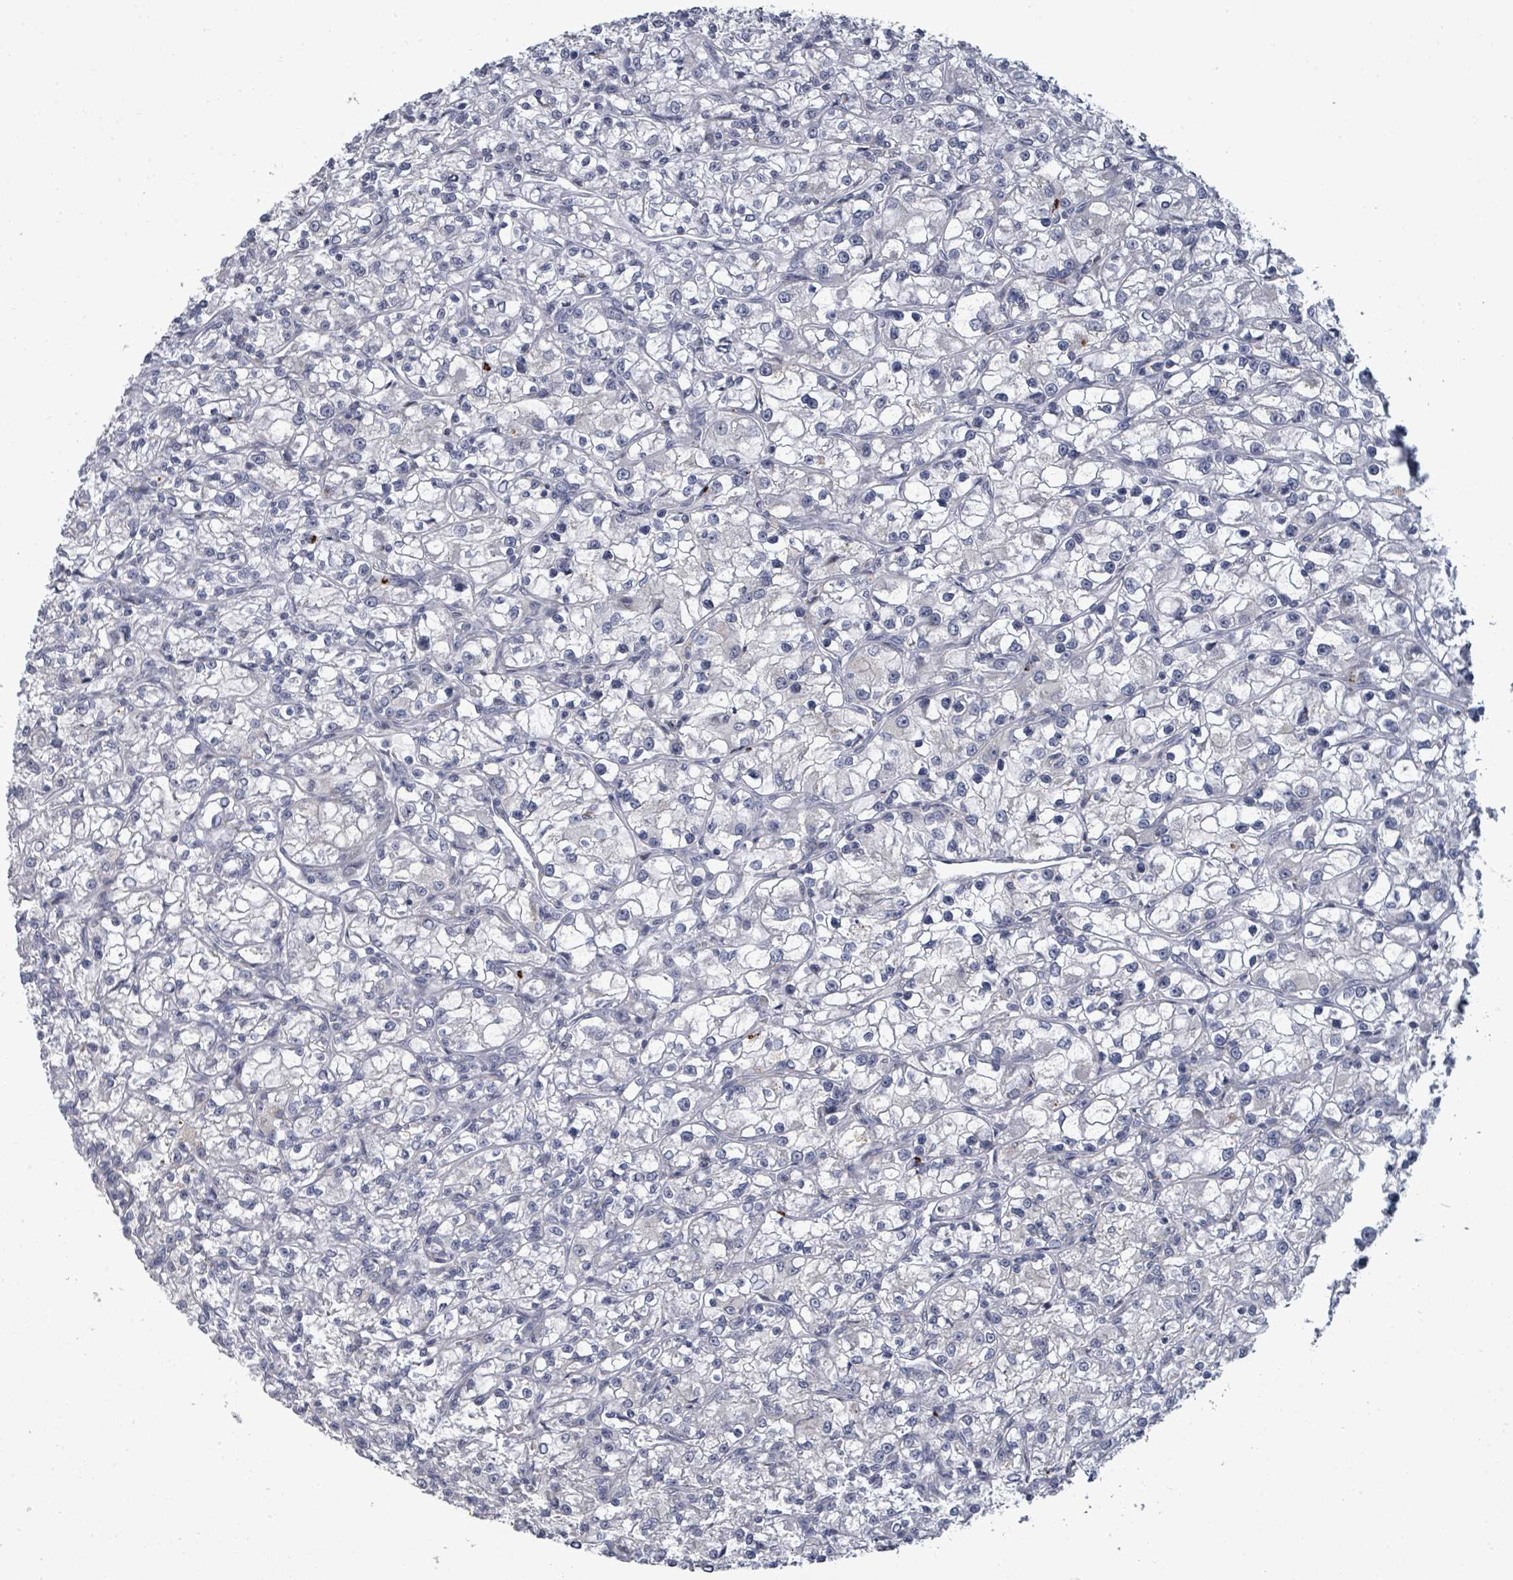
{"staining": {"intensity": "negative", "quantity": "none", "location": "none"}, "tissue": "renal cancer", "cell_type": "Tumor cells", "image_type": "cancer", "snomed": [{"axis": "morphology", "description": "Adenocarcinoma, NOS"}, {"axis": "topography", "description": "Kidney"}], "caption": "DAB (3,3'-diaminobenzidine) immunohistochemical staining of human adenocarcinoma (renal) reveals no significant positivity in tumor cells.", "gene": "ASB12", "patient": {"sex": "female", "age": 59}}